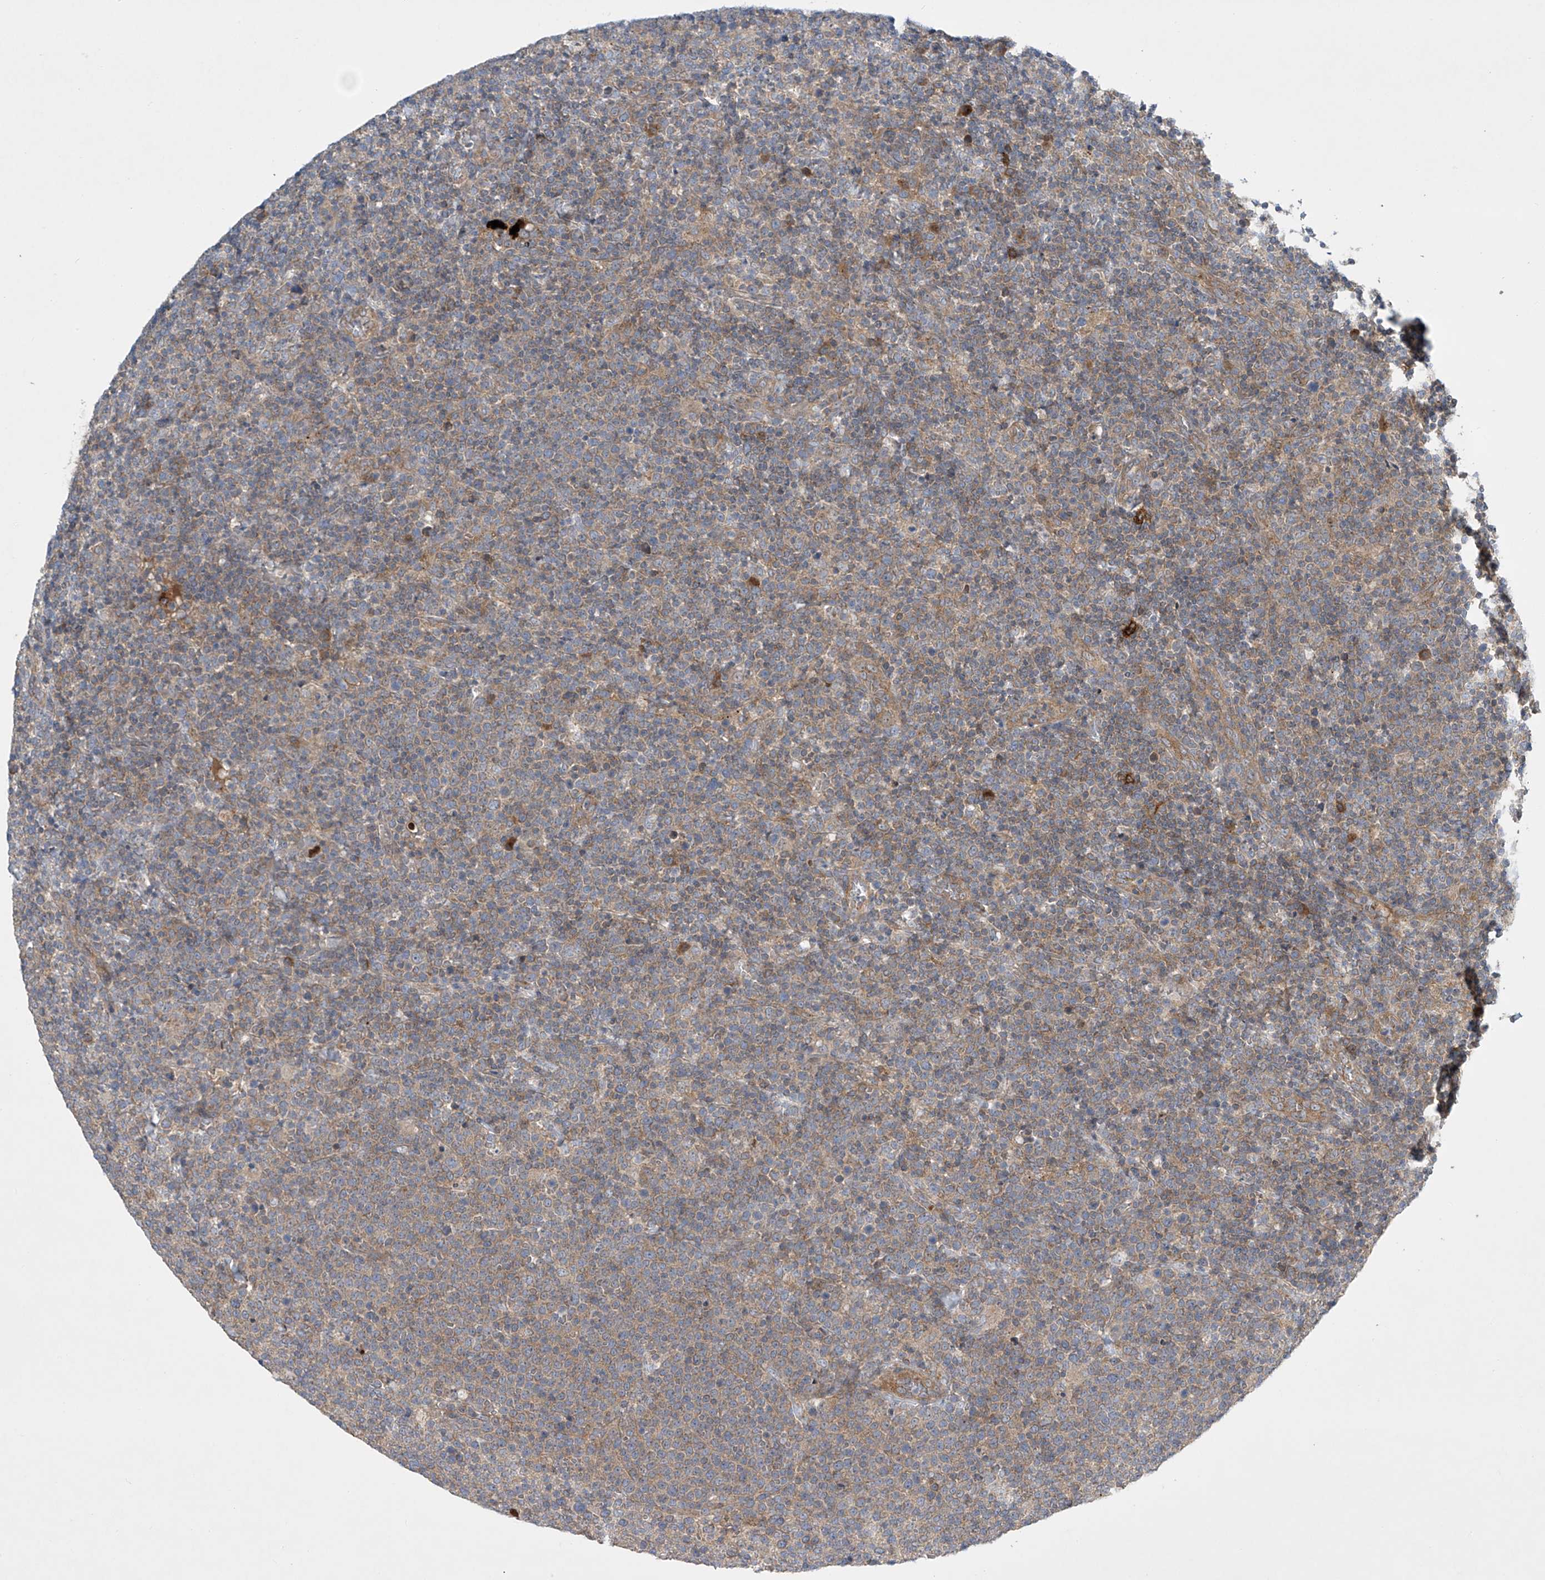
{"staining": {"intensity": "weak", "quantity": "25%-75%", "location": "cytoplasmic/membranous"}, "tissue": "lymphoma", "cell_type": "Tumor cells", "image_type": "cancer", "snomed": [{"axis": "morphology", "description": "Malignant lymphoma, non-Hodgkin's type, High grade"}, {"axis": "topography", "description": "Lymph node"}], "caption": "Protein staining shows weak cytoplasmic/membranous expression in approximately 25%-75% of tumor cells in lymphoma.", "gene": "TJAP1", "patient": {"sex": "male", "age": 61}}